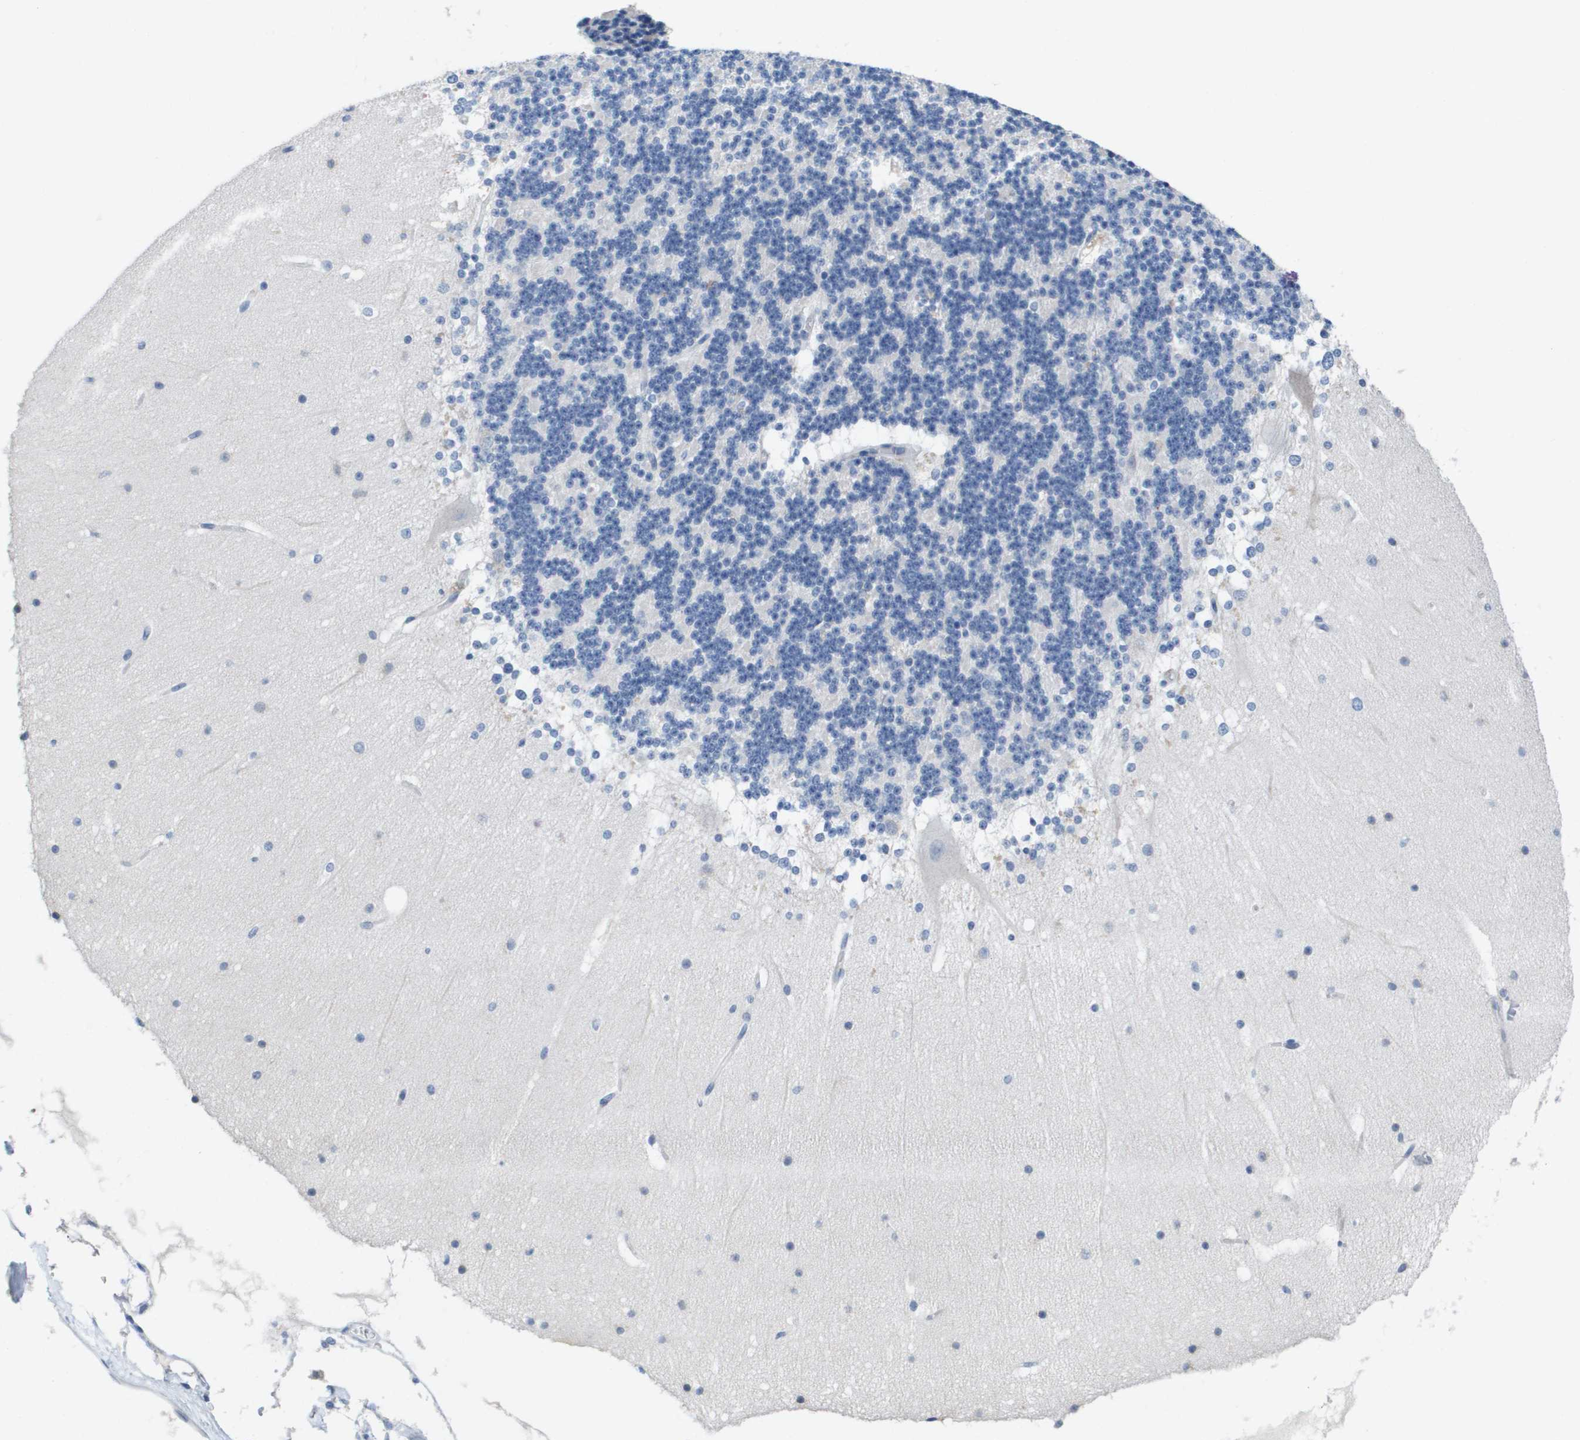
{"staining": {"intensity": "negative", "quantity": "none", "location": "none"}, "tissue": "cerebellum", "cell_type": "Cells in granular layer", "image_type": "normal", "snomed": [{"axis": "morphology", "description": "Normal tissue, NOS"}, {"axis": "topography", "description": "Cerebellum"}], "caption": "Cells in granular layer show no significant expression in normal cerebellum.", "gene": "CD3G", "patient": {"sex": "female", "age": 19}}